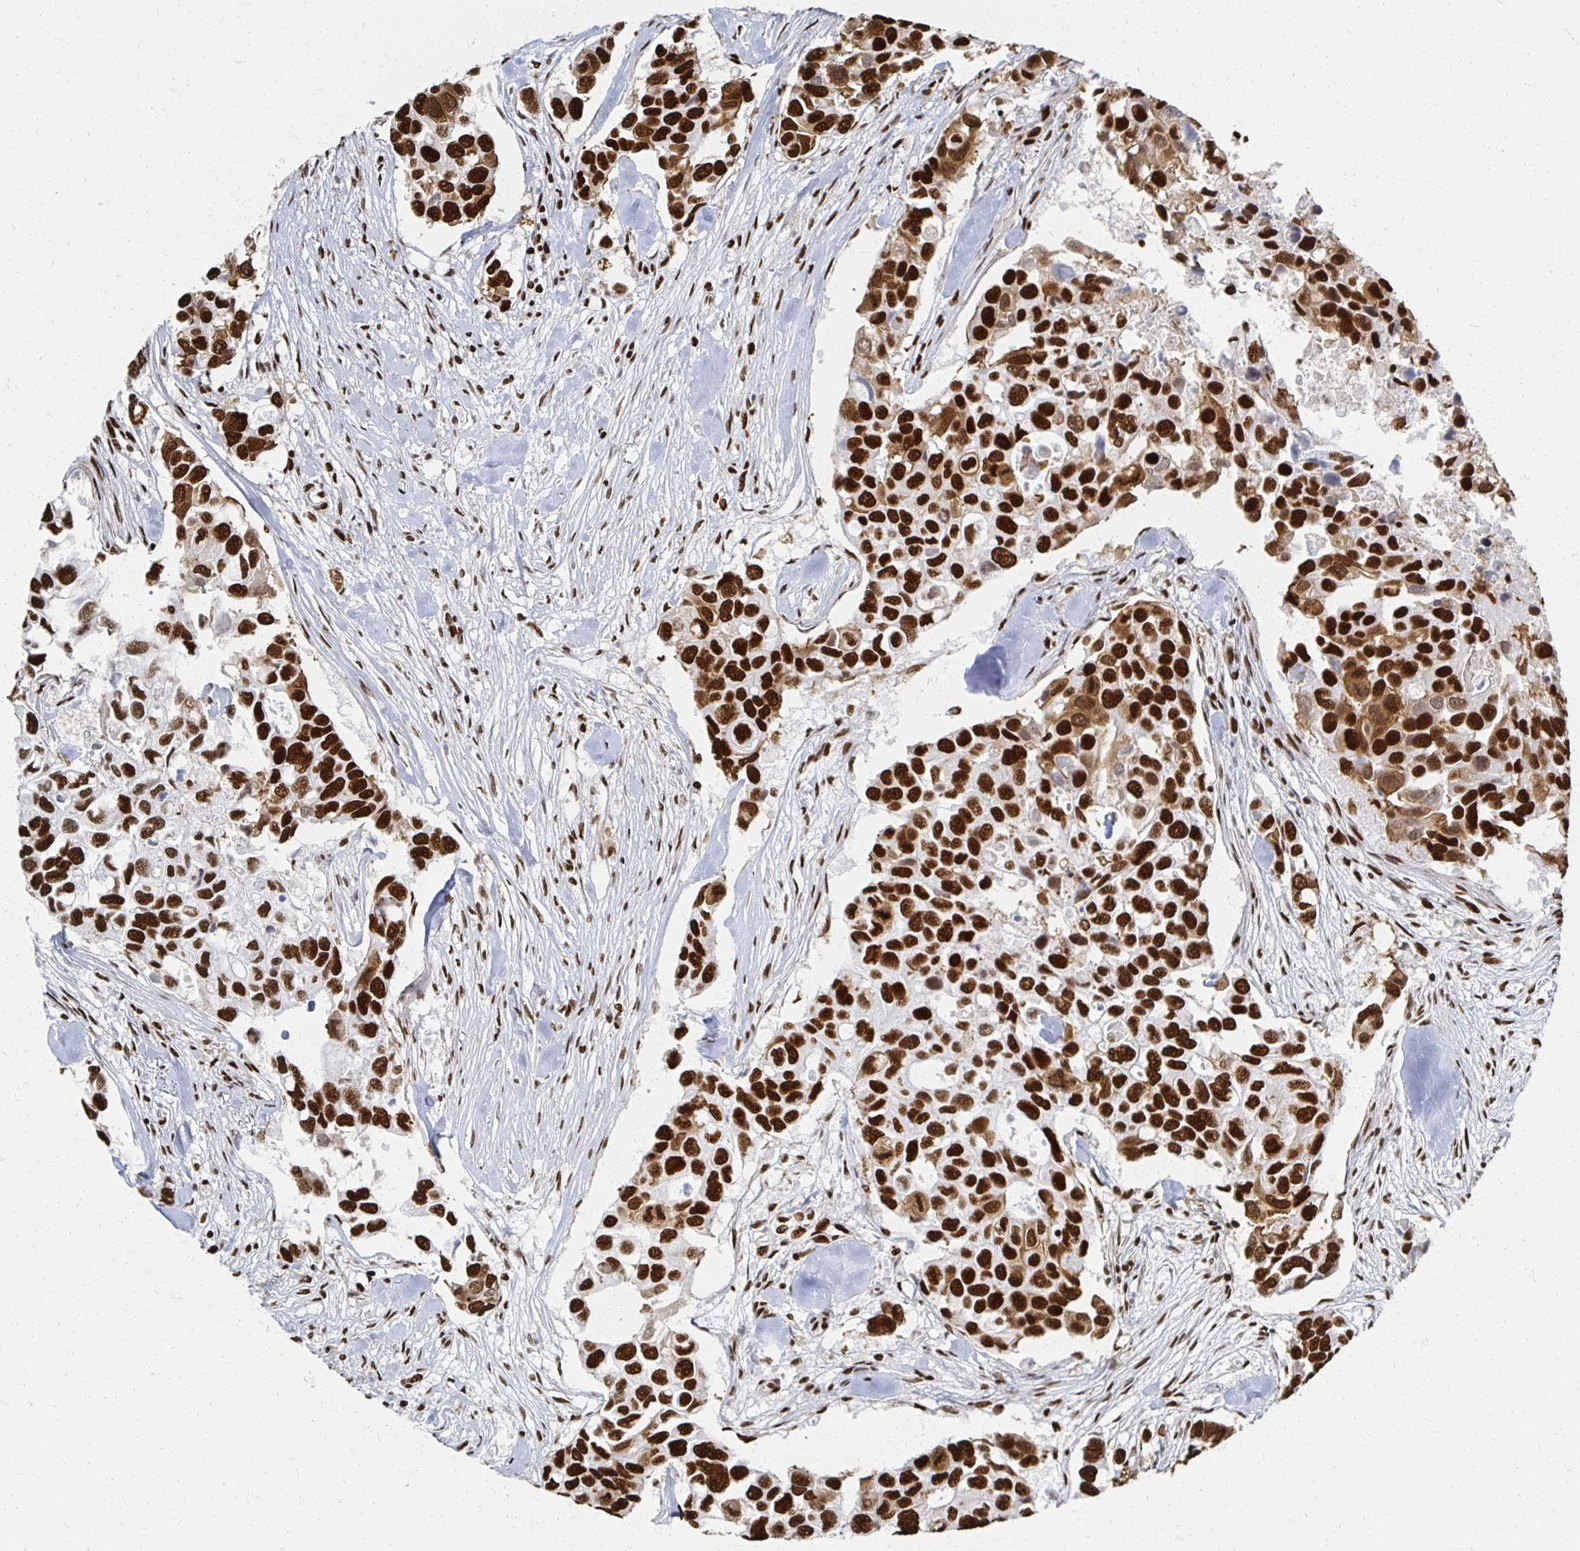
{"staining": {"intensity": "strong", "quantity": ">75%", "location": "nuclear"}, "tissue": "breast cancer", "cell_type": "Tumor cells", "image_type": "cancer", "snomed": [{"axis": "morphology", "description": "Duct carcinoma"}, {"axis": "topography", "description": "Breast"}], "caption": "Strong nuclear staining is appreciated in approximately >75% of tumor cells in breast intraductal carcinoma.", "gene": "RBBP7", "patient": {"sex": "female", "age": 83}}